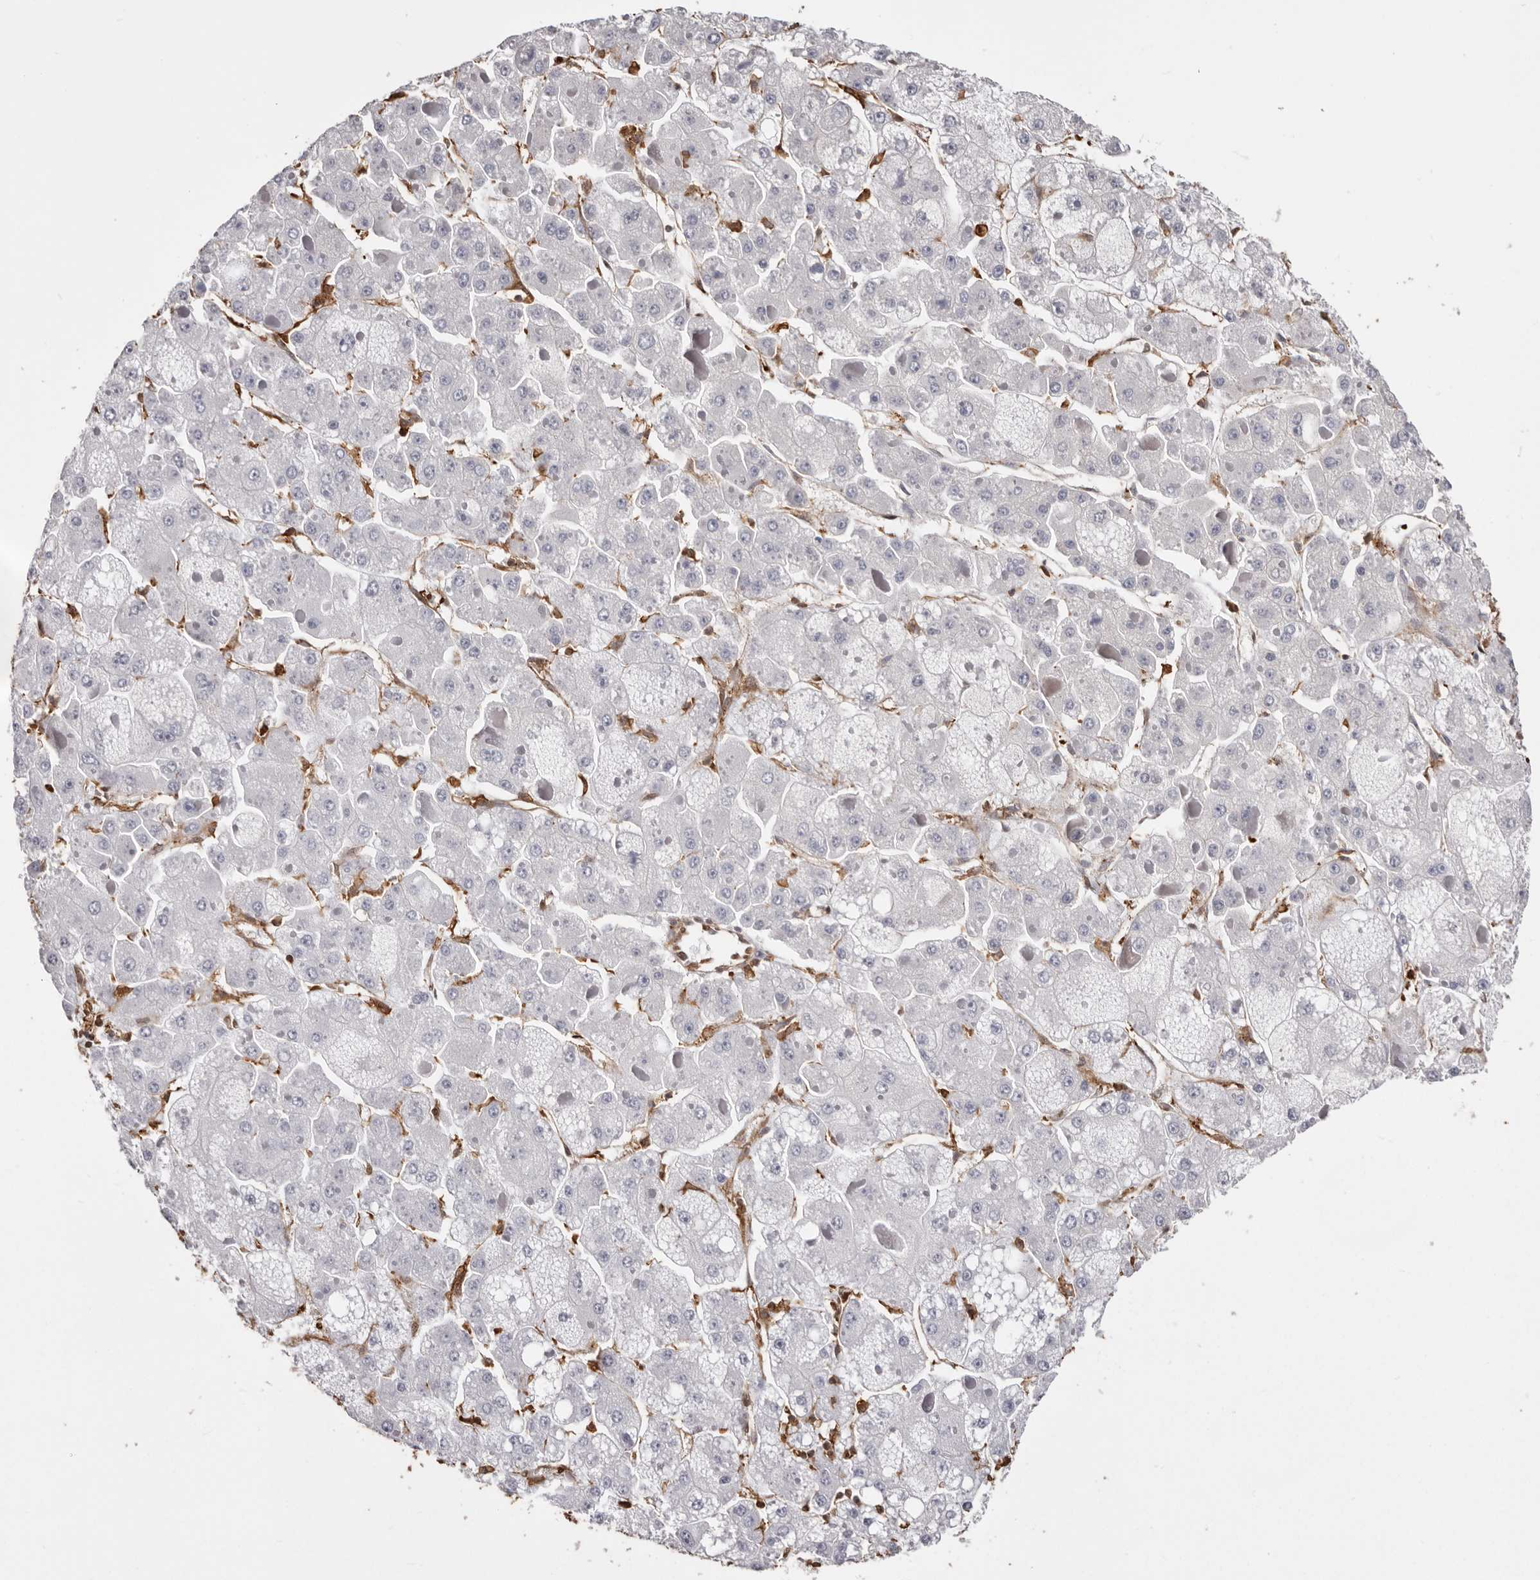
{"staining": {"intensity": "negative", "quantity": "none", "location": "none"}, "tissue": "liver cancer", "cell_type": "Tumor cells", "image_type": "cancer", "snomed": [{"axis": "morphology", "description": "Carcinoma, Hepatocellular, NOS"}, {"axis": "topography", "description": "Liver"}], "caption": "Immunohistochemistry histopathology image of human liver cancer stained for a protein (brown), which reveals no staining in tumor cells.", "gene": "PKM", "patient": {"sex": "female", "age": 73}}